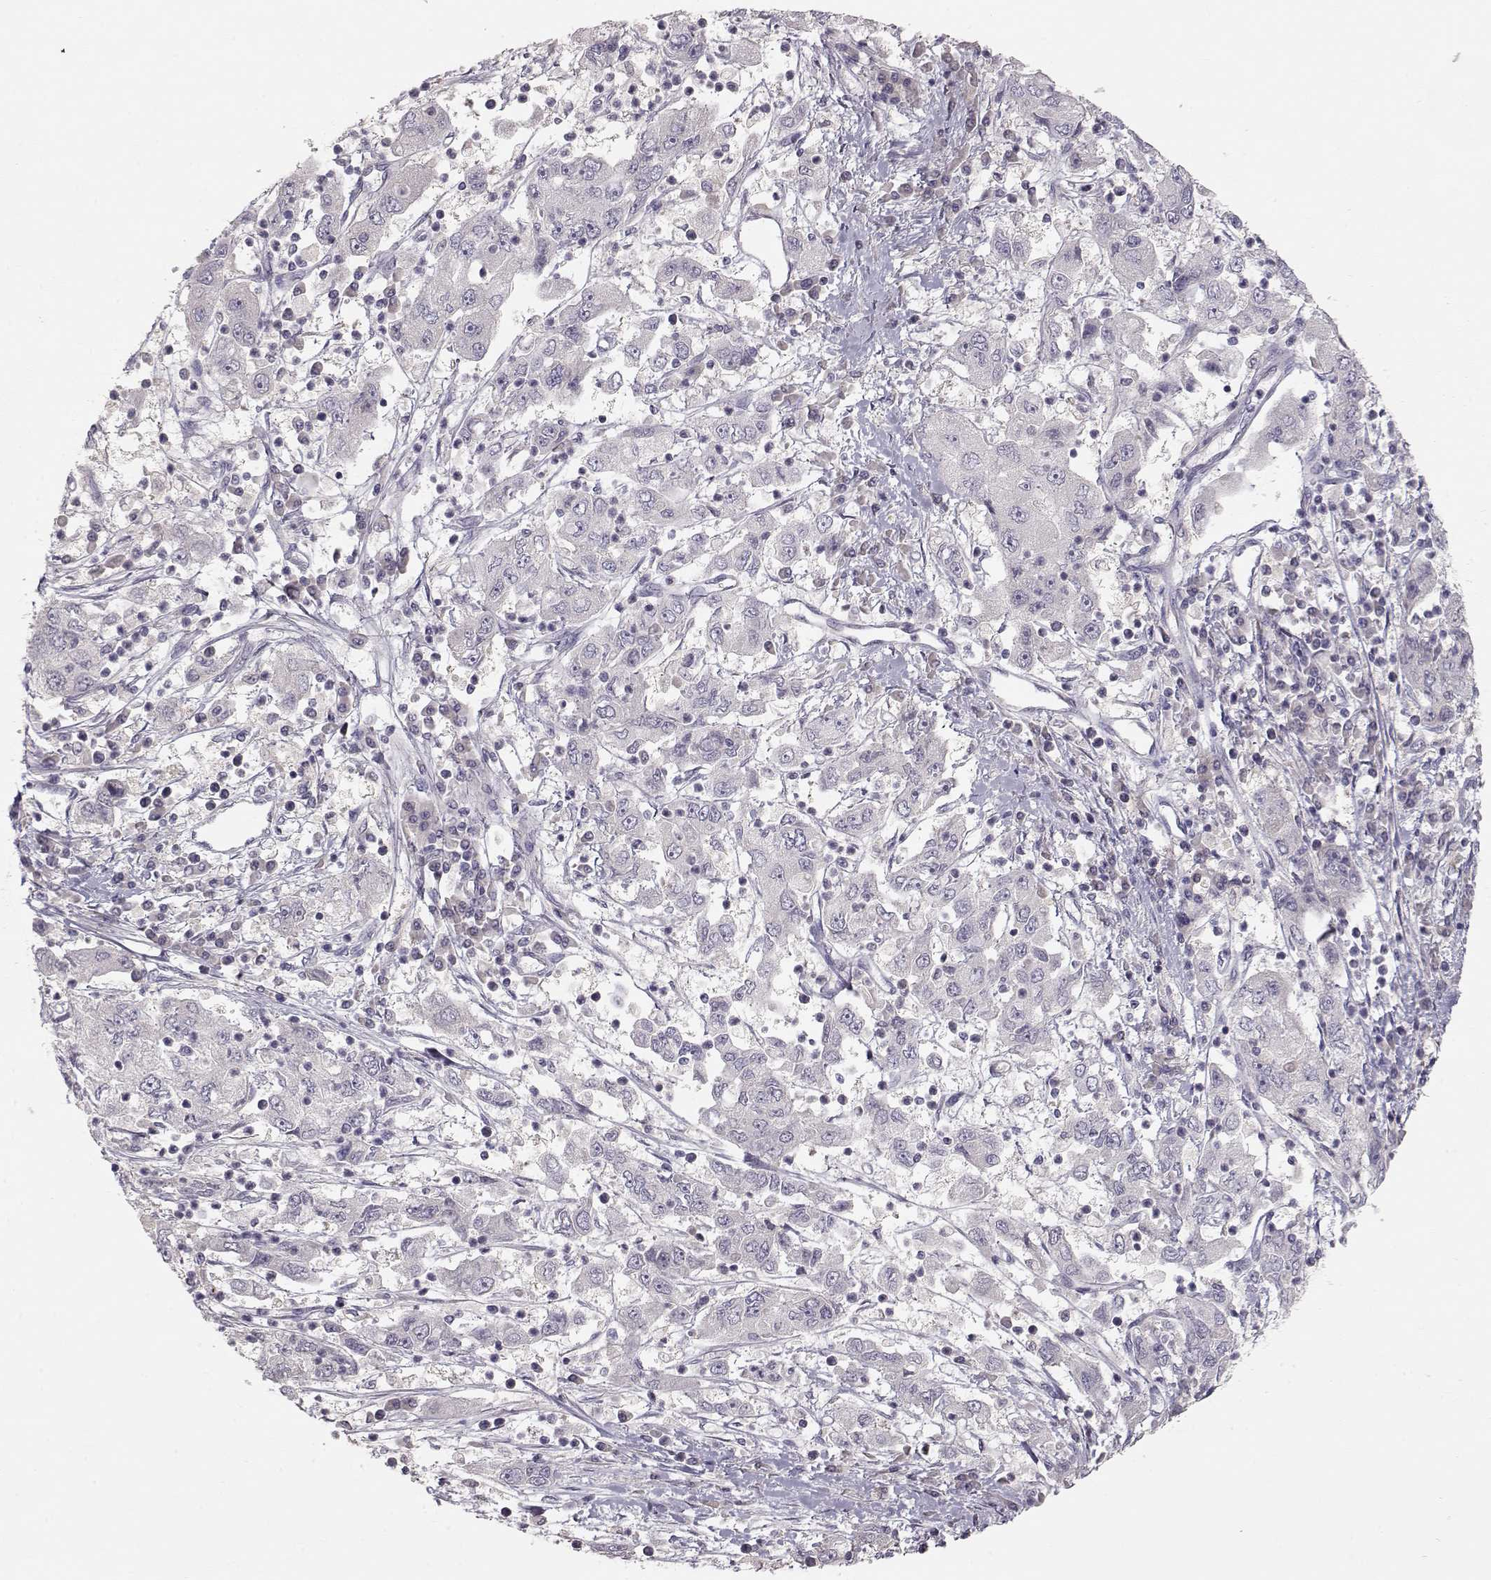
{"staining": {"intensity": "negative", "quantity": "none", "location": "none"}, "tissue": "cervical cancer", "cell_type": "Tumor cells", "image_type": "cancer", "snomed": [{"axis": "morphology", "description": "Squamous cell carcinoma, NOS"}, {"axis": "topography", "description": "Cervix"}], "caption": "Tumor cells show no significant positivity in squamous cell carcinoma (cervical).", "gene": "ARHGAP8", "patient": {"sex": "female", "age": 36}}